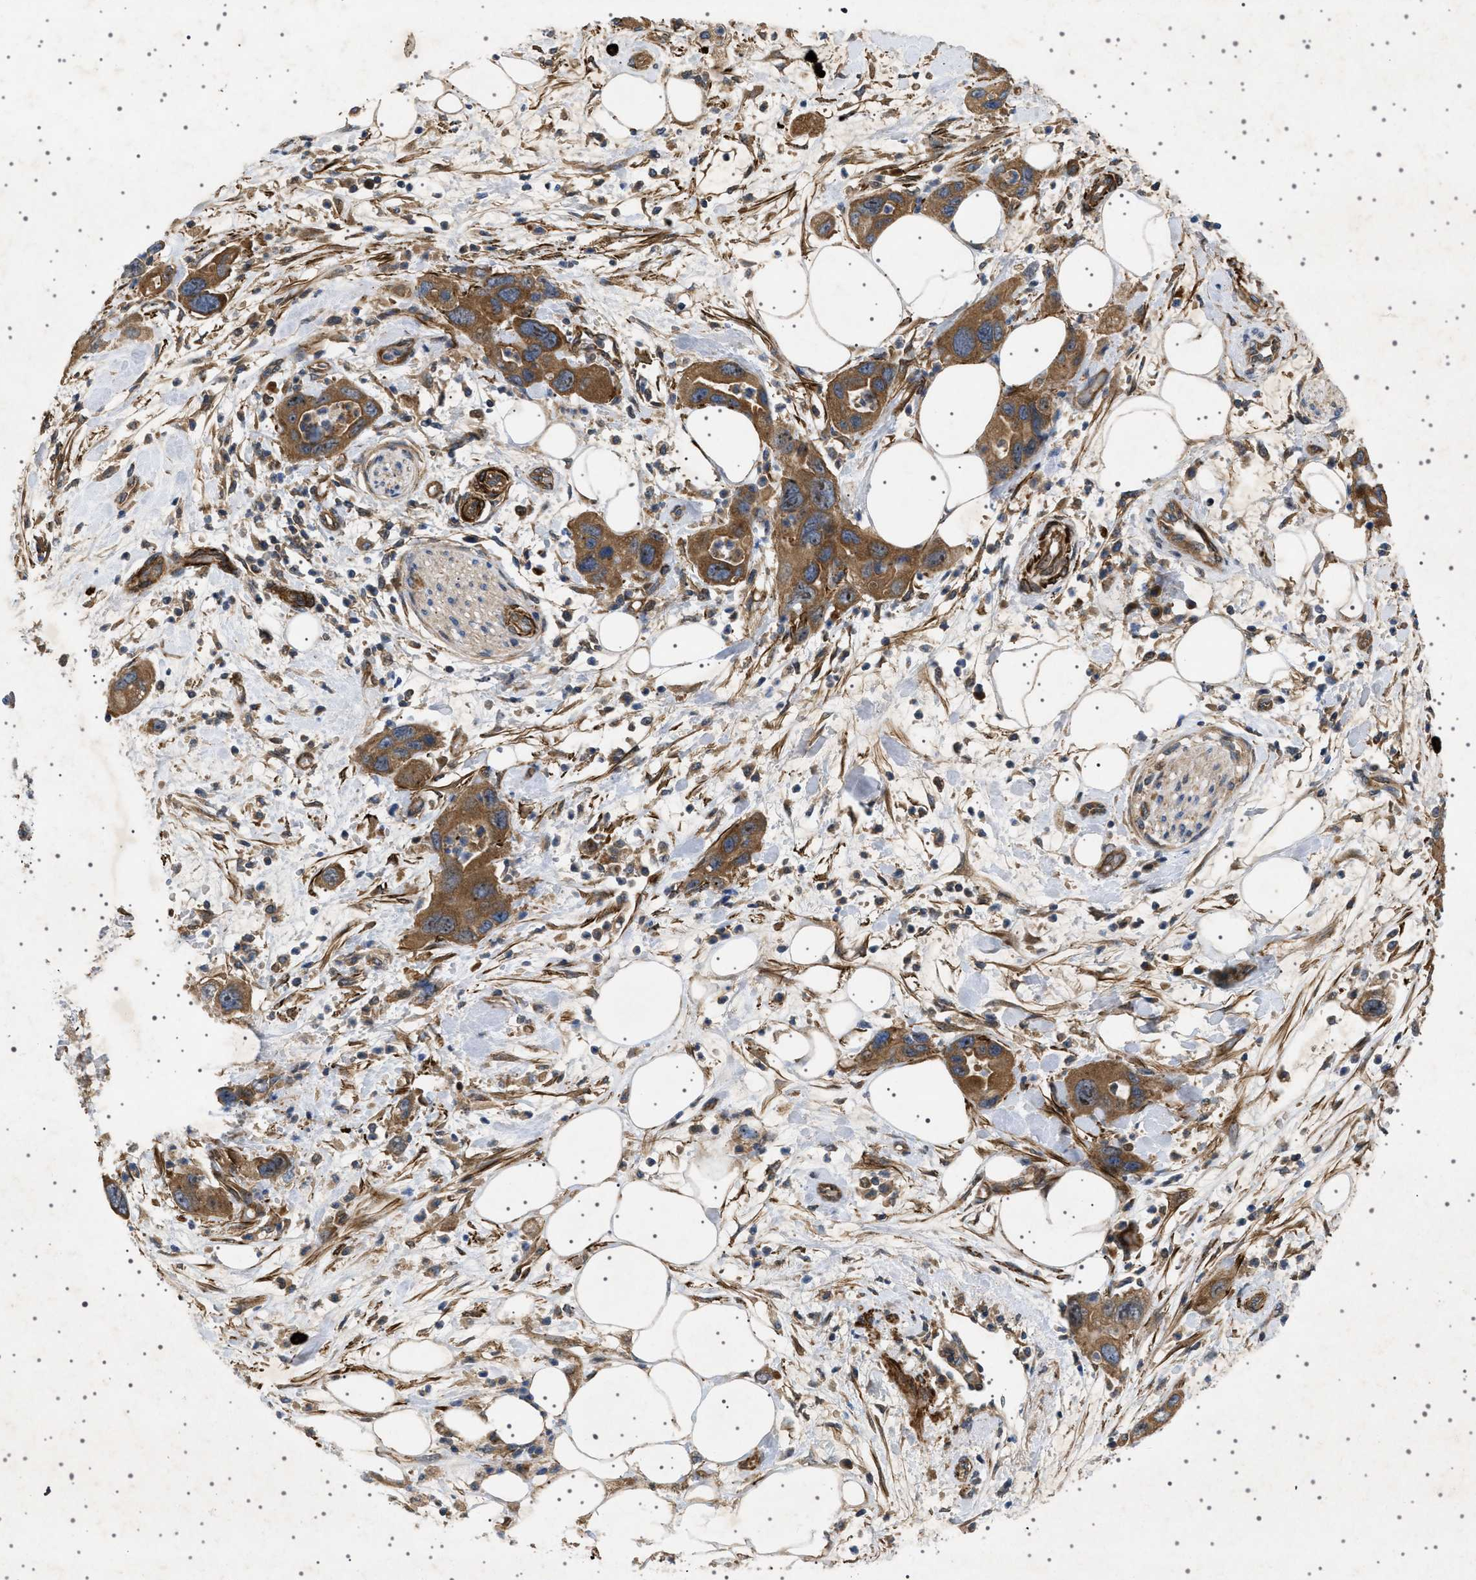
{"staining": {"intensity": "strong", "quantity": ">75%", "location": "cytoplasmic/membranous"}, "tissue": "pancreatic cancer", "cell_type": "Tumor cells", "image_type": "cancer", "snomed": [{"axis": "morphology", "description": "Normal tissue, NOS"}, {"axis": "morphology", "description": "Adenocarcinoma, NOS"}, {"axis": "topography", "description": "Pancreas"}], "caption": "Tumor cells demonstrate strong cytoplasmic/membranous positivity in about >75% of cells in adenocarcinoma (pancreatic).", "gene": "CCDC186", "patient": {"sex": "female", "age": 71}}